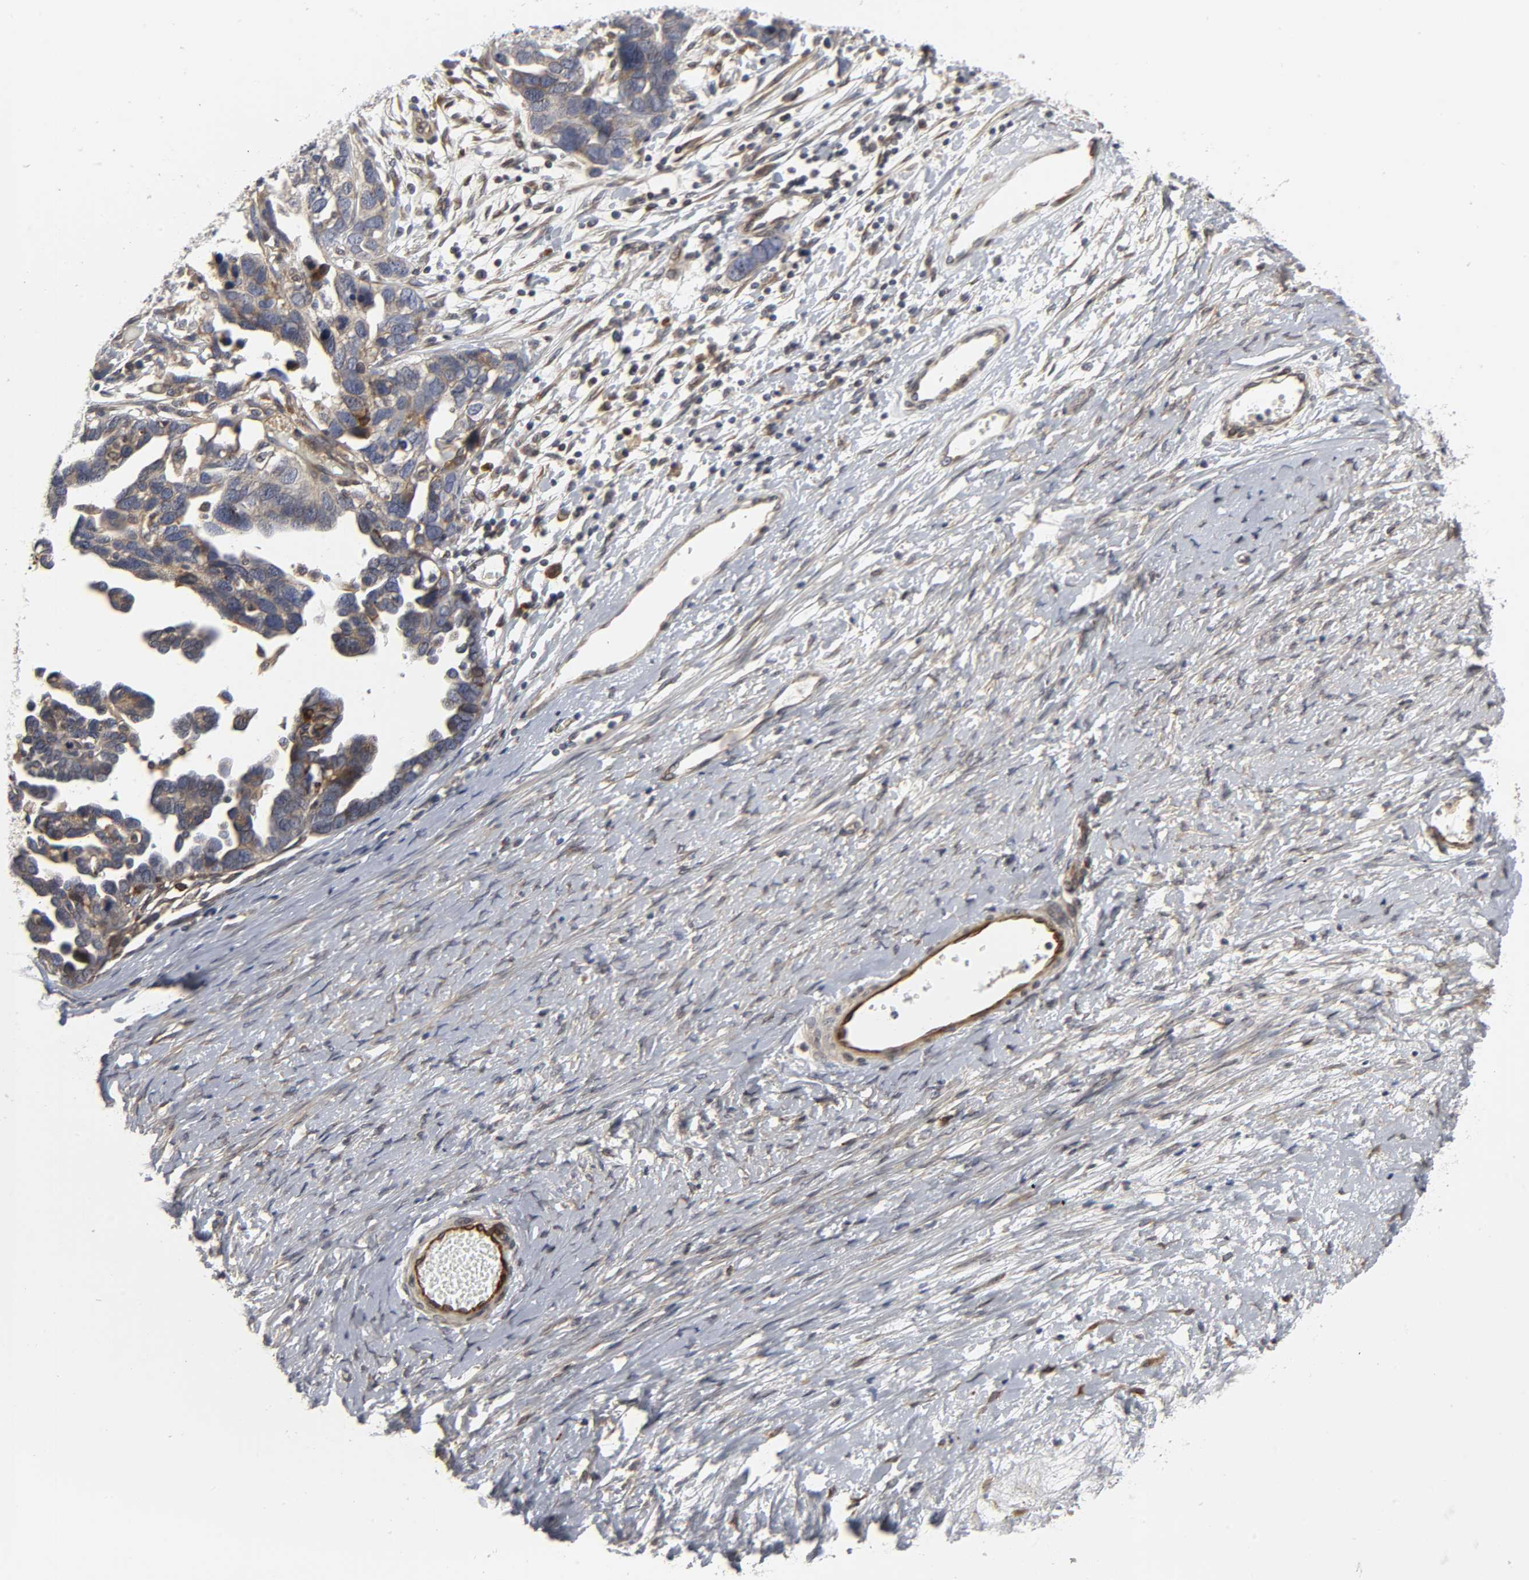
{"staining": {"intensity": "moderate", "quantity": "25%-75%", "location": "cytoplasmic/membranous"}, "tissue": "ovarian cancer", "cell_type": "Tumor cells", "image_type": "cancer", "snomed": [{"axis": "morphology", "description": "Cystadenocarcinoma, serous, NOS"}, {"axis": "topography", "description": "Ovary"}], "caption": "Protein expression analysis of ovarian serous cystadenocarcinoma displays moderate cytoplasmic/membranous positivity in approximately 25%-75% of tumor cells. Nuclei are stained in blue.", "gene": "ASB6", "patient": {"sex": "female", "age": 54}}